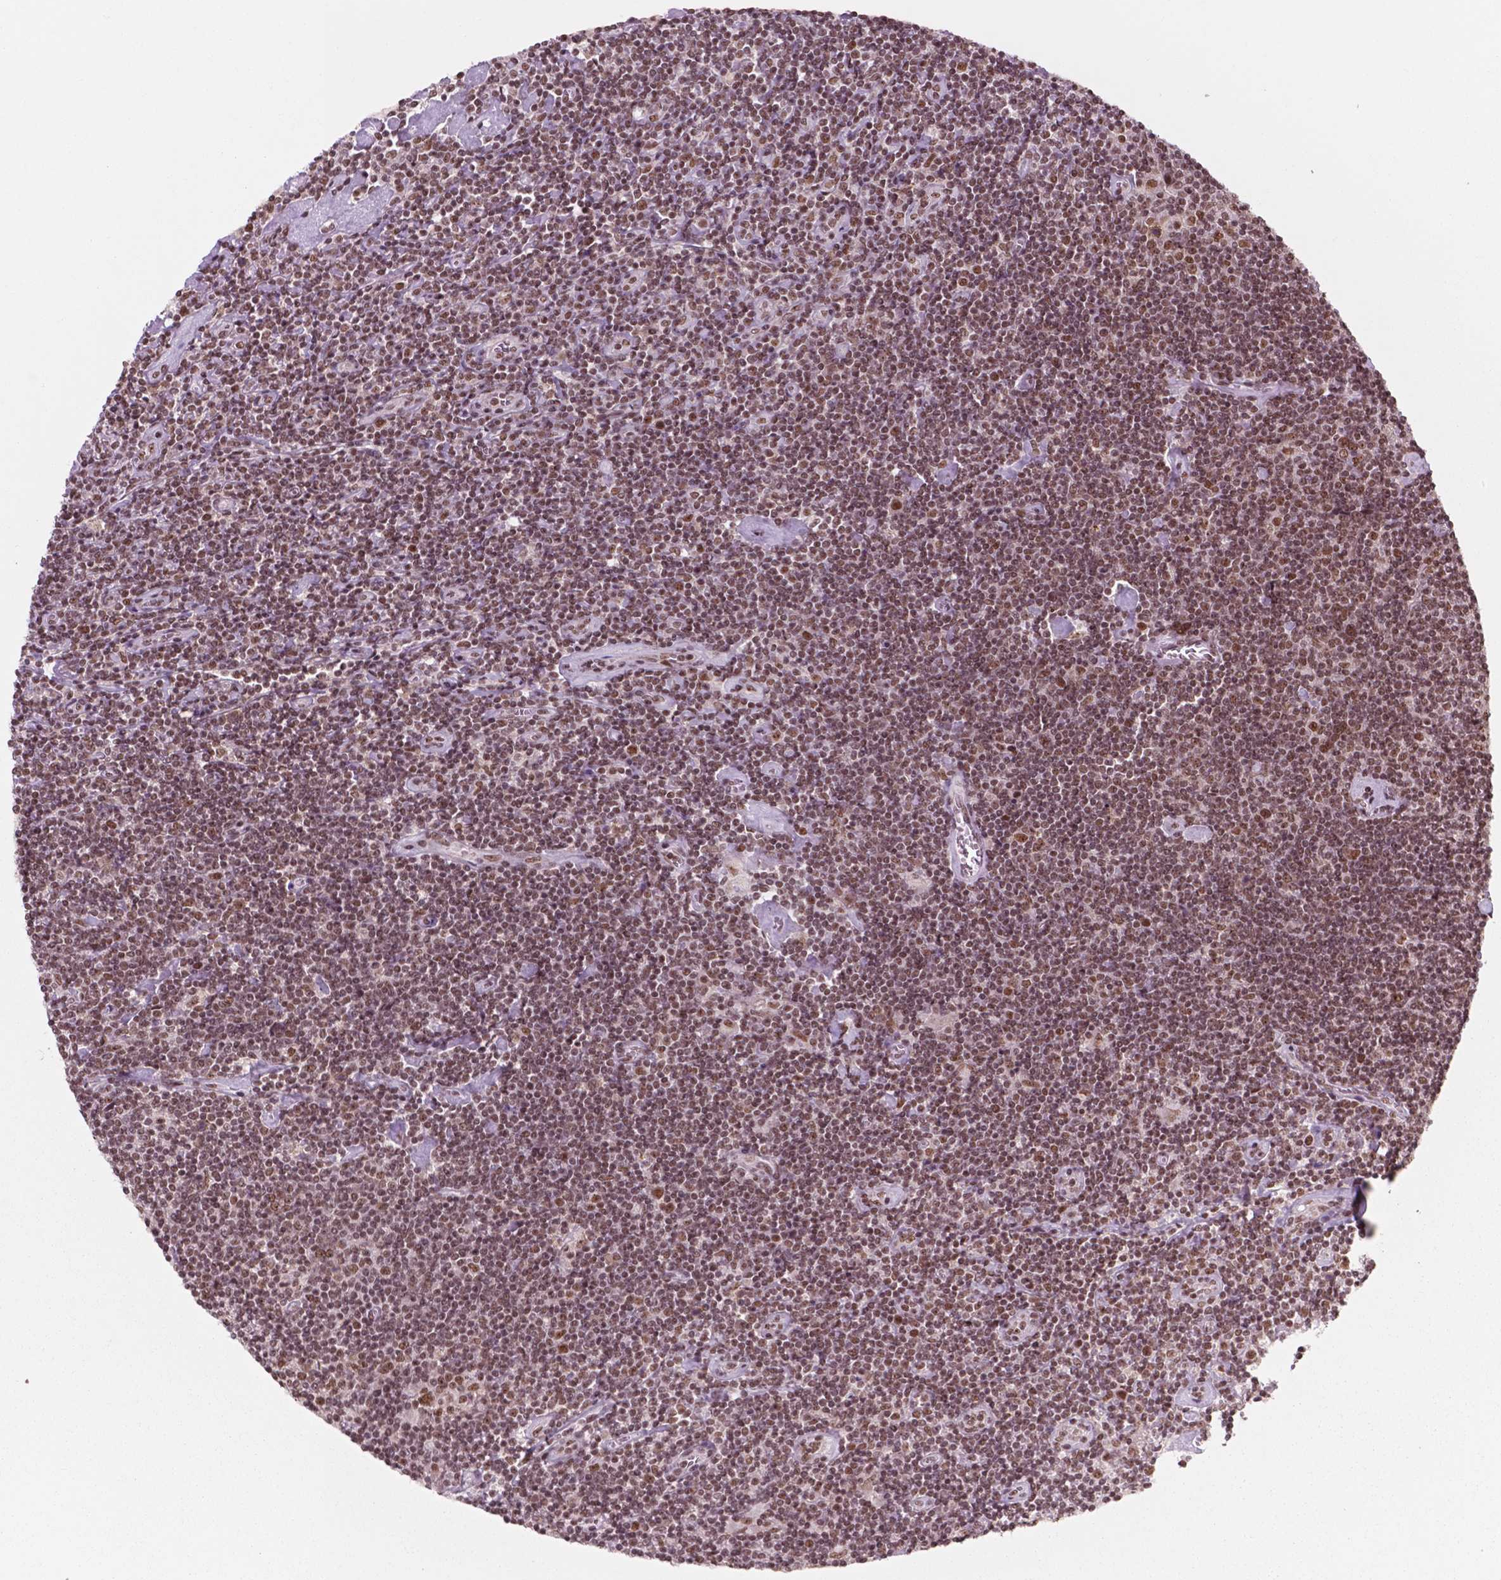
{"staining": {"intensity": "moderate", "quantity": ">75%", "location": "nuclear"}, "tissue": "lymphoma", "cell_type": "Tumor cells", "image_type": "cancer", "snomed": [{"axis": "morphology", "description": "Hodgkin's disease, NOS"}, {"axis": "topography", "description": "Lymph node"}], "caption": "DAB (3,3'-diaminobenzidine) immunohistochemical staining of human lymphoma exhibits moderate nuclear protein staining in approximately >75% of tumor cells.", "gene": "POLR2E", "patient": {"sex": "male", "age": 40}}